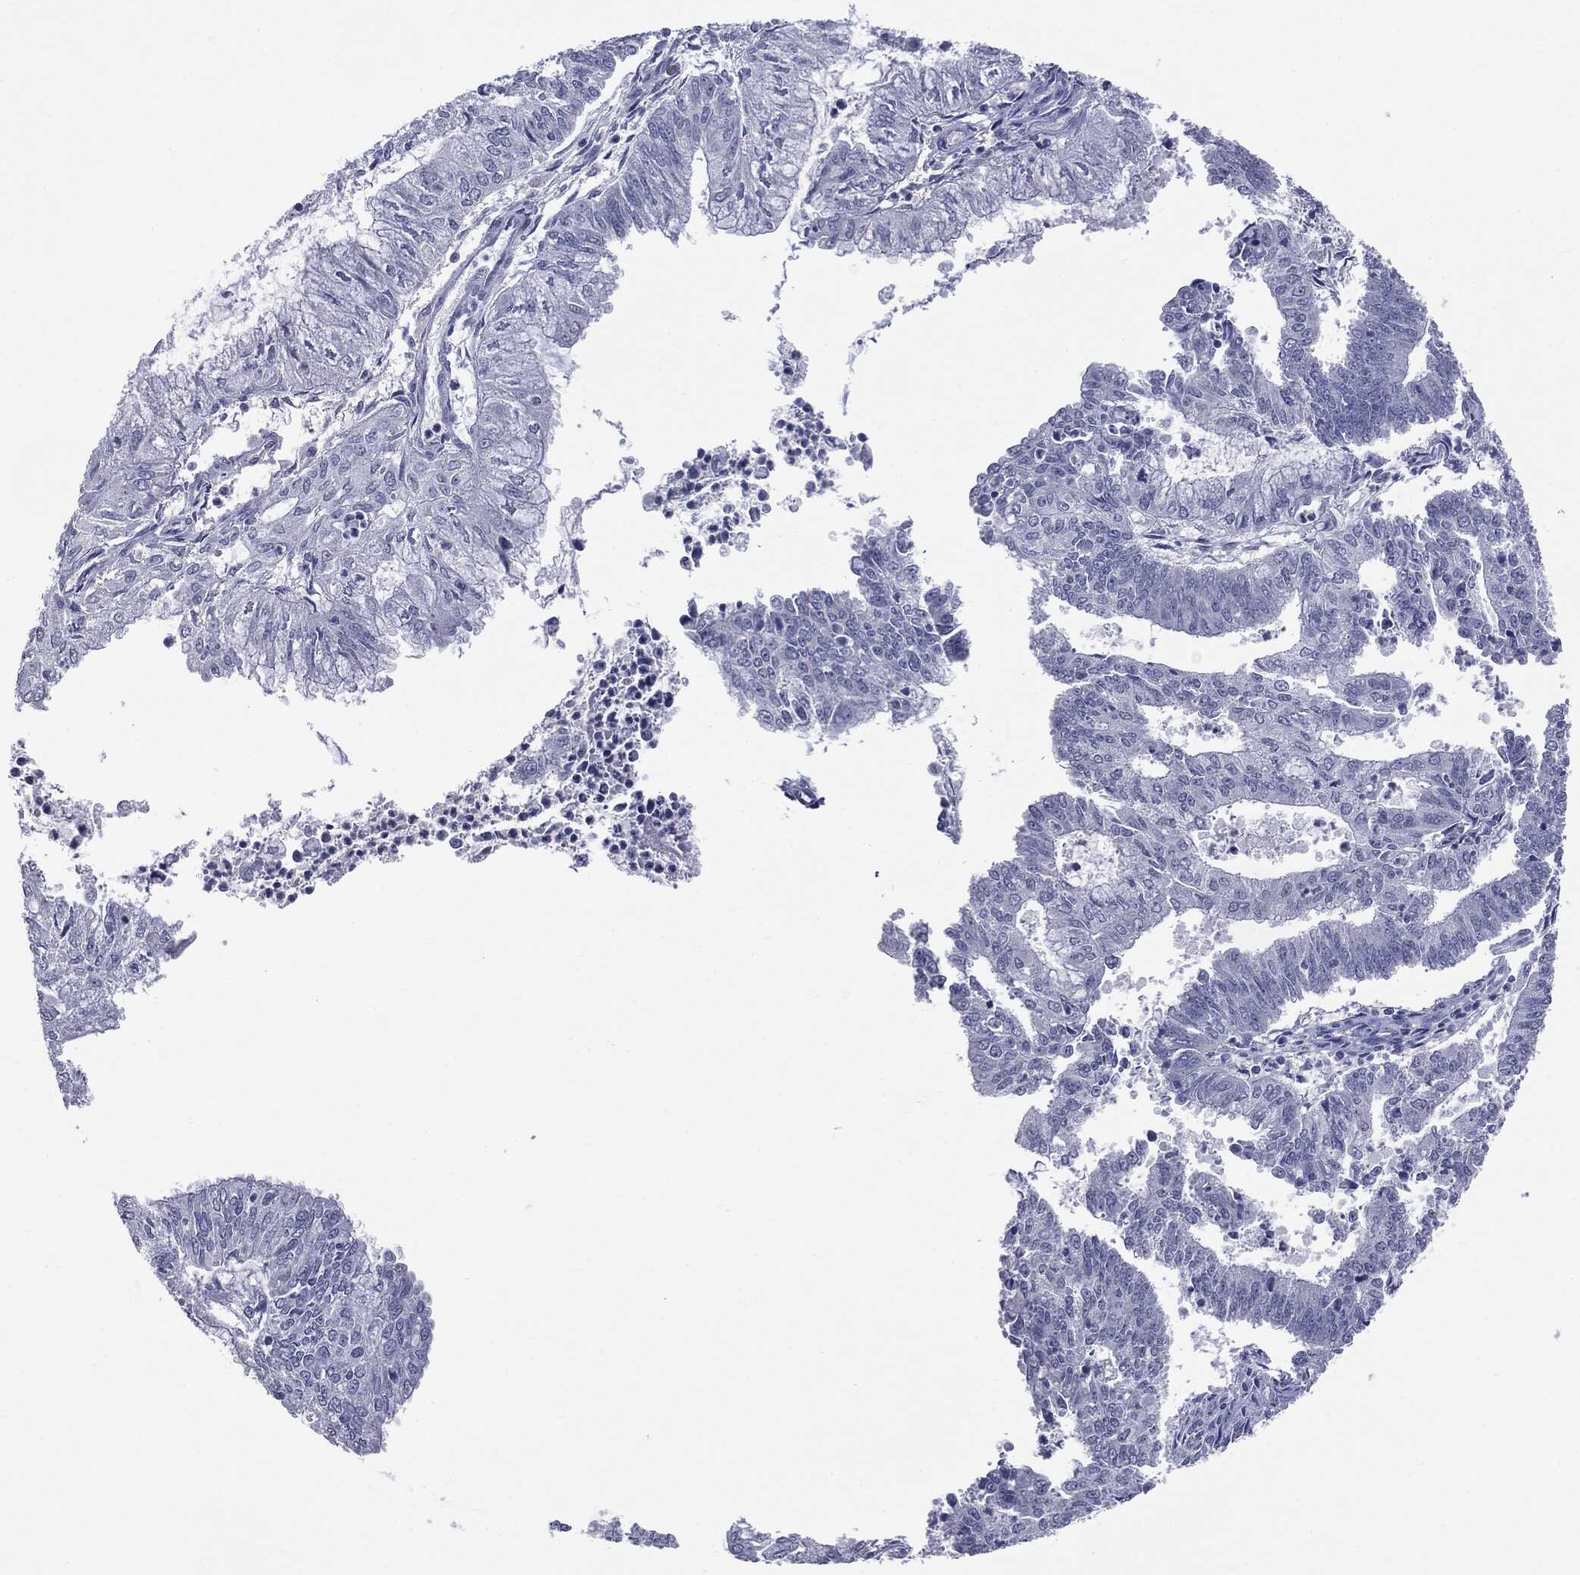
{"staining": {"intensity": "negative", "quantity": "none", "location": "none"}, "tissue": "endometrial cancer", "cell_type": "Tumor cells", "image_type": "cancer", "snomed": [{"axis": "morphology", "description": "Adenocarcinoma, NOS"}, {"axis": "topography", "description": "Endometrium"}], "caption": "Immunohistochemical staining of endometrial adenocarcinoma shows no significant expression in tumor cells.", "gene": "TSHB", "patient": {"sex": "female", "age": 61}}